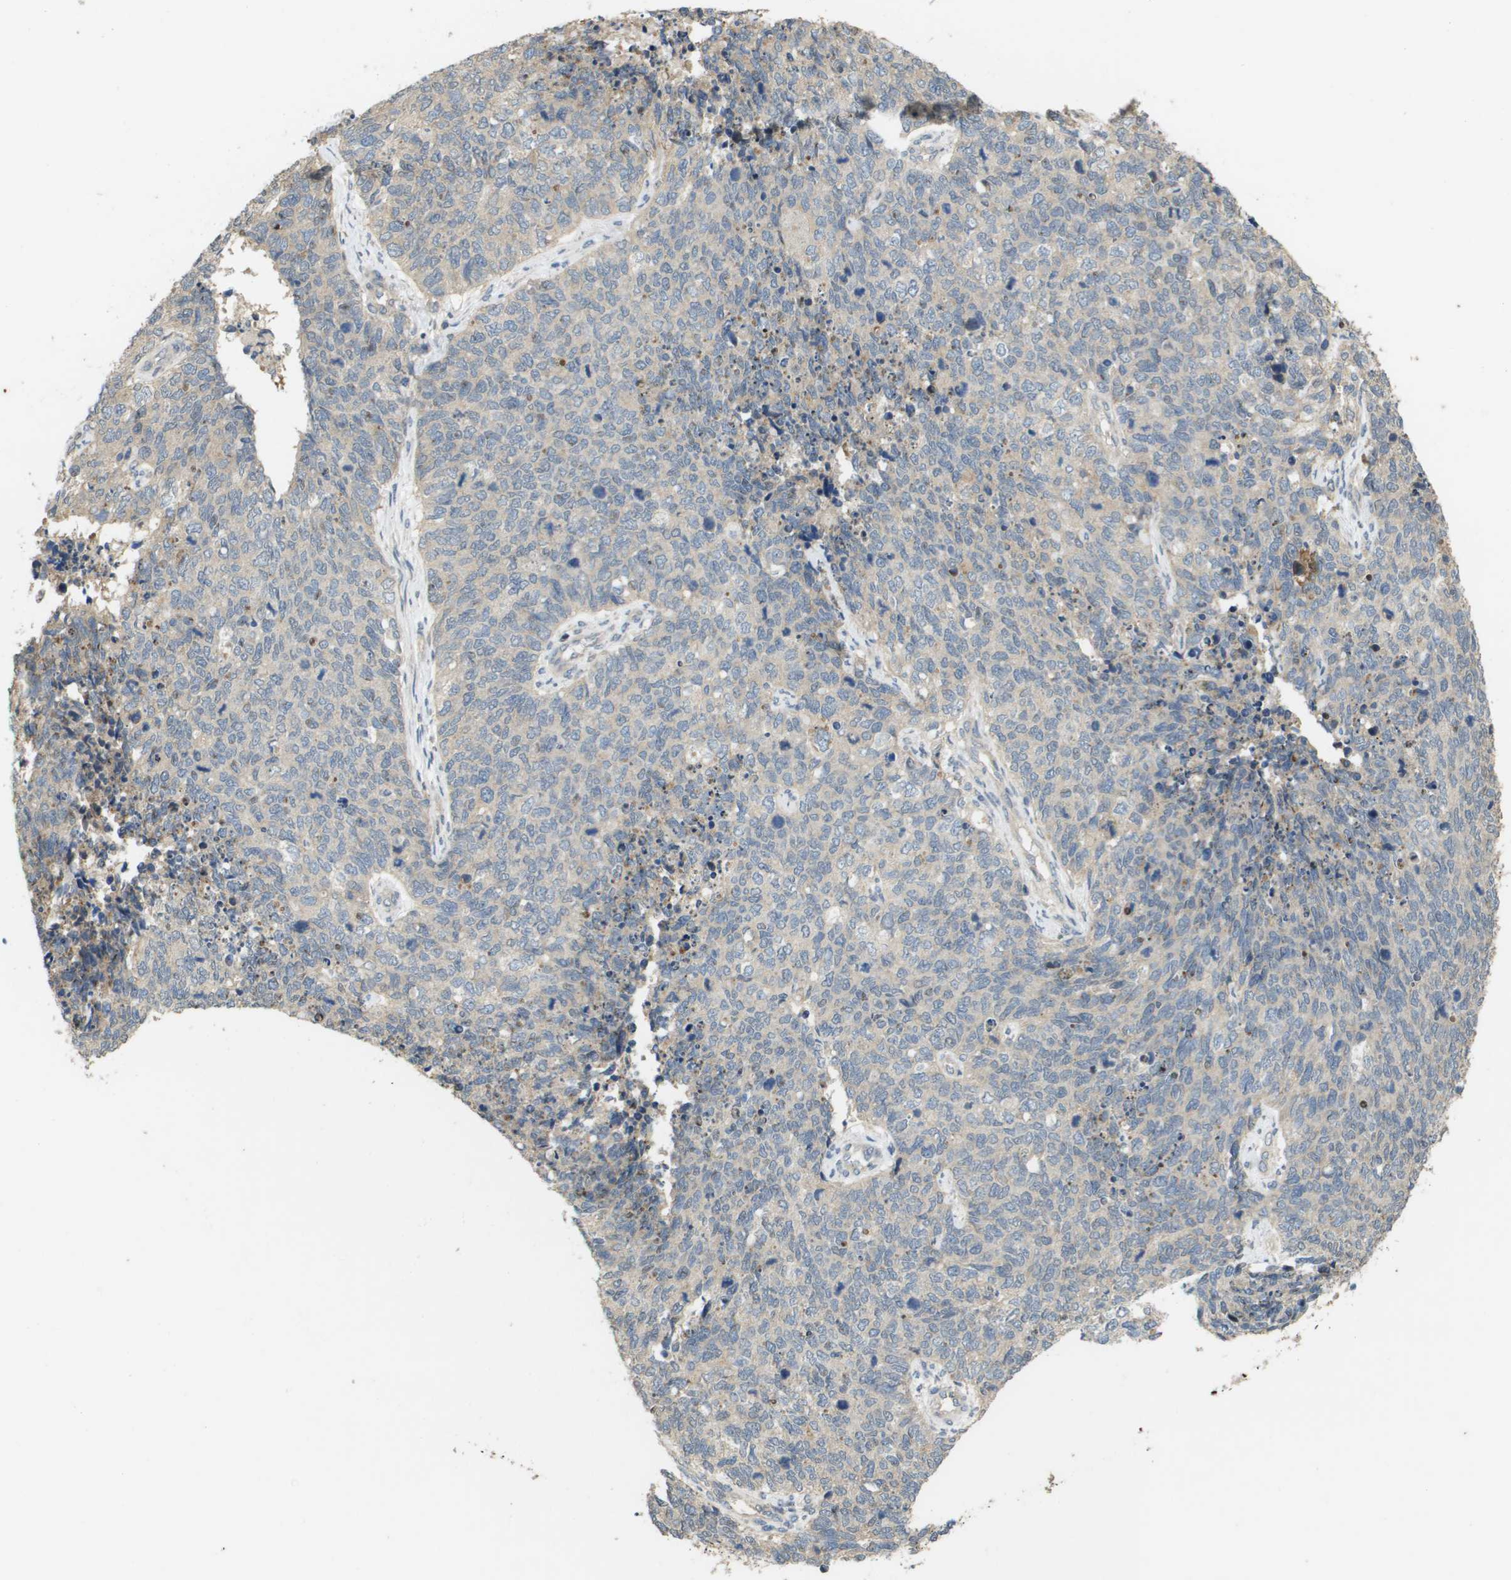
{"staining": {"intensity": "weak", "quantity": "<25%", "location": "cytoplasmic/membranous"}, "tissue": "cervical cancer", "cell_type": "Tumor cells", "image_type": "cancer", "snomed": [{"axis": "morphology", "description": "Squamous cell carcinoma, NOS"}, {"axis": "topography", "description": "Cervix"}], "caption": "Immunohistochemistry (IHC) of human cervical squamous cell carcinoma demonstrates no staining in tumor cells.", "gene": "KRT23", "patient": {"sex": "female", "age": 63}}